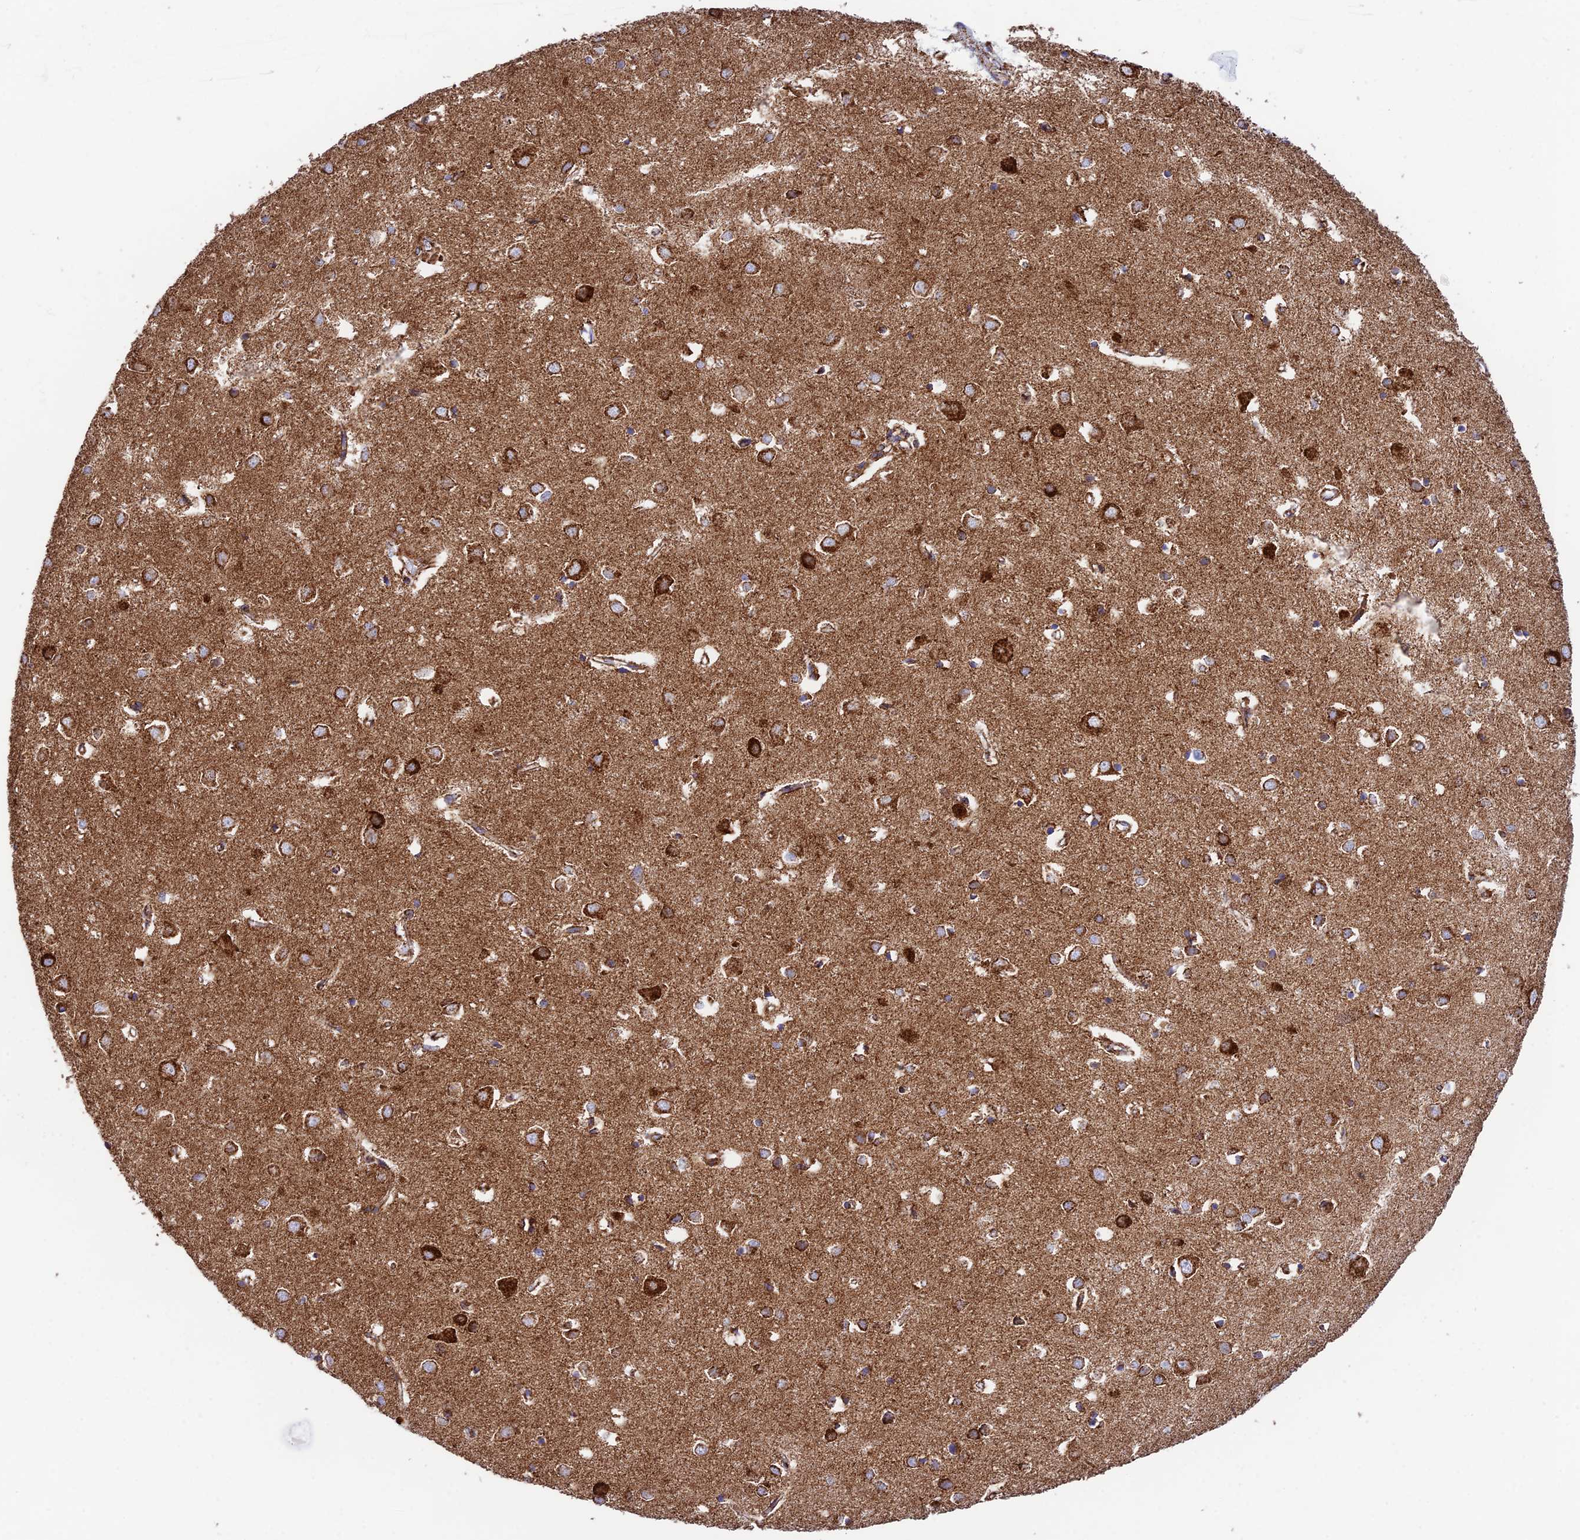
{"staining": {"intensity": "moderate", "quantity": ">75%", "location": "cytoplasmic/membranous"}, "tissue": "cerebral cortex", "cell_type": "Endothelial cells", "image_type": "normal", "snomed": [{"axis": "morphology", "description": "Normal tissue, NOS"}, {"axis": "topography", "description": "Cerebral cortex"}], "caption": "DAB (3,3'-diaminobenzidine) immunohistochemical staining of unremarkable cerebral cortex displays moderate cytoplasmic/membranous protein positivity in about >75% of endothelial cells. The protein of interest is shown in brown color, while the nuclei are stained blue.", "gene": "CHCHD3", "patient": {"sex": "female", "age": 64}}